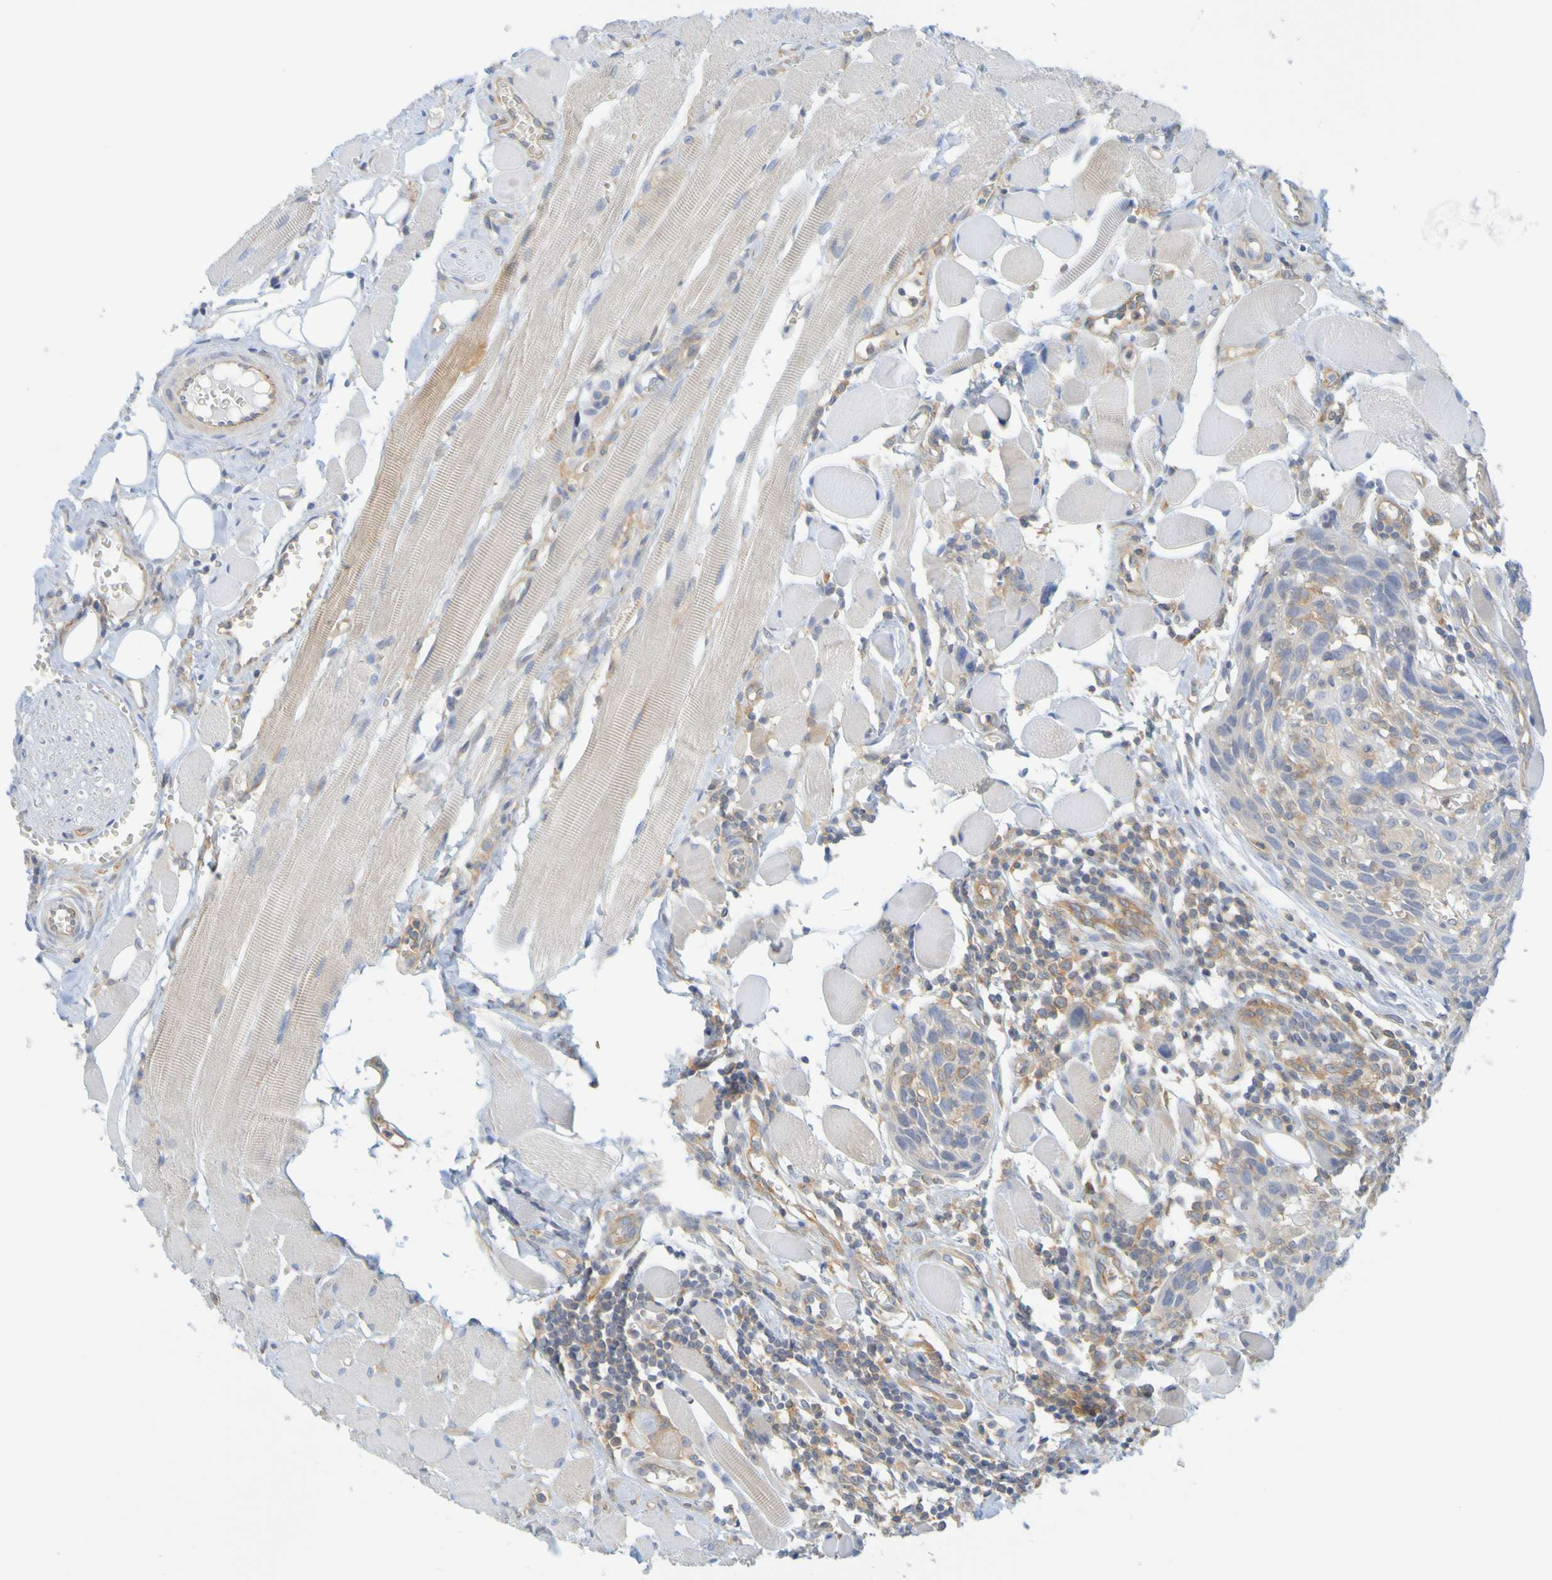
{"staining": {"intensity": "weak", "quantity": "<25%", "location": "cytoplasmic/membranous"}, "tissue": "head and neck cancer", "cell_type": "Tumor cells", "image_type": "cancer", "snomed": [{"axis": "morphology", "description": "Squamous cell carcinoma, NOS"}, {"axis": "topography", "description": "Oral tissue"}, {"axis": "topography", "description": "Head-Neck"}], "caption": "The immunohistochemistry (IHC) image has no significant staining in tumor cells of head and neck squamous cell carcinoma tissue. (Brightfield microscopy of DAB immunohistochemistry at high magnification).", "gene": "APPL1", "patient": {"sex": "female", "age": 50}}